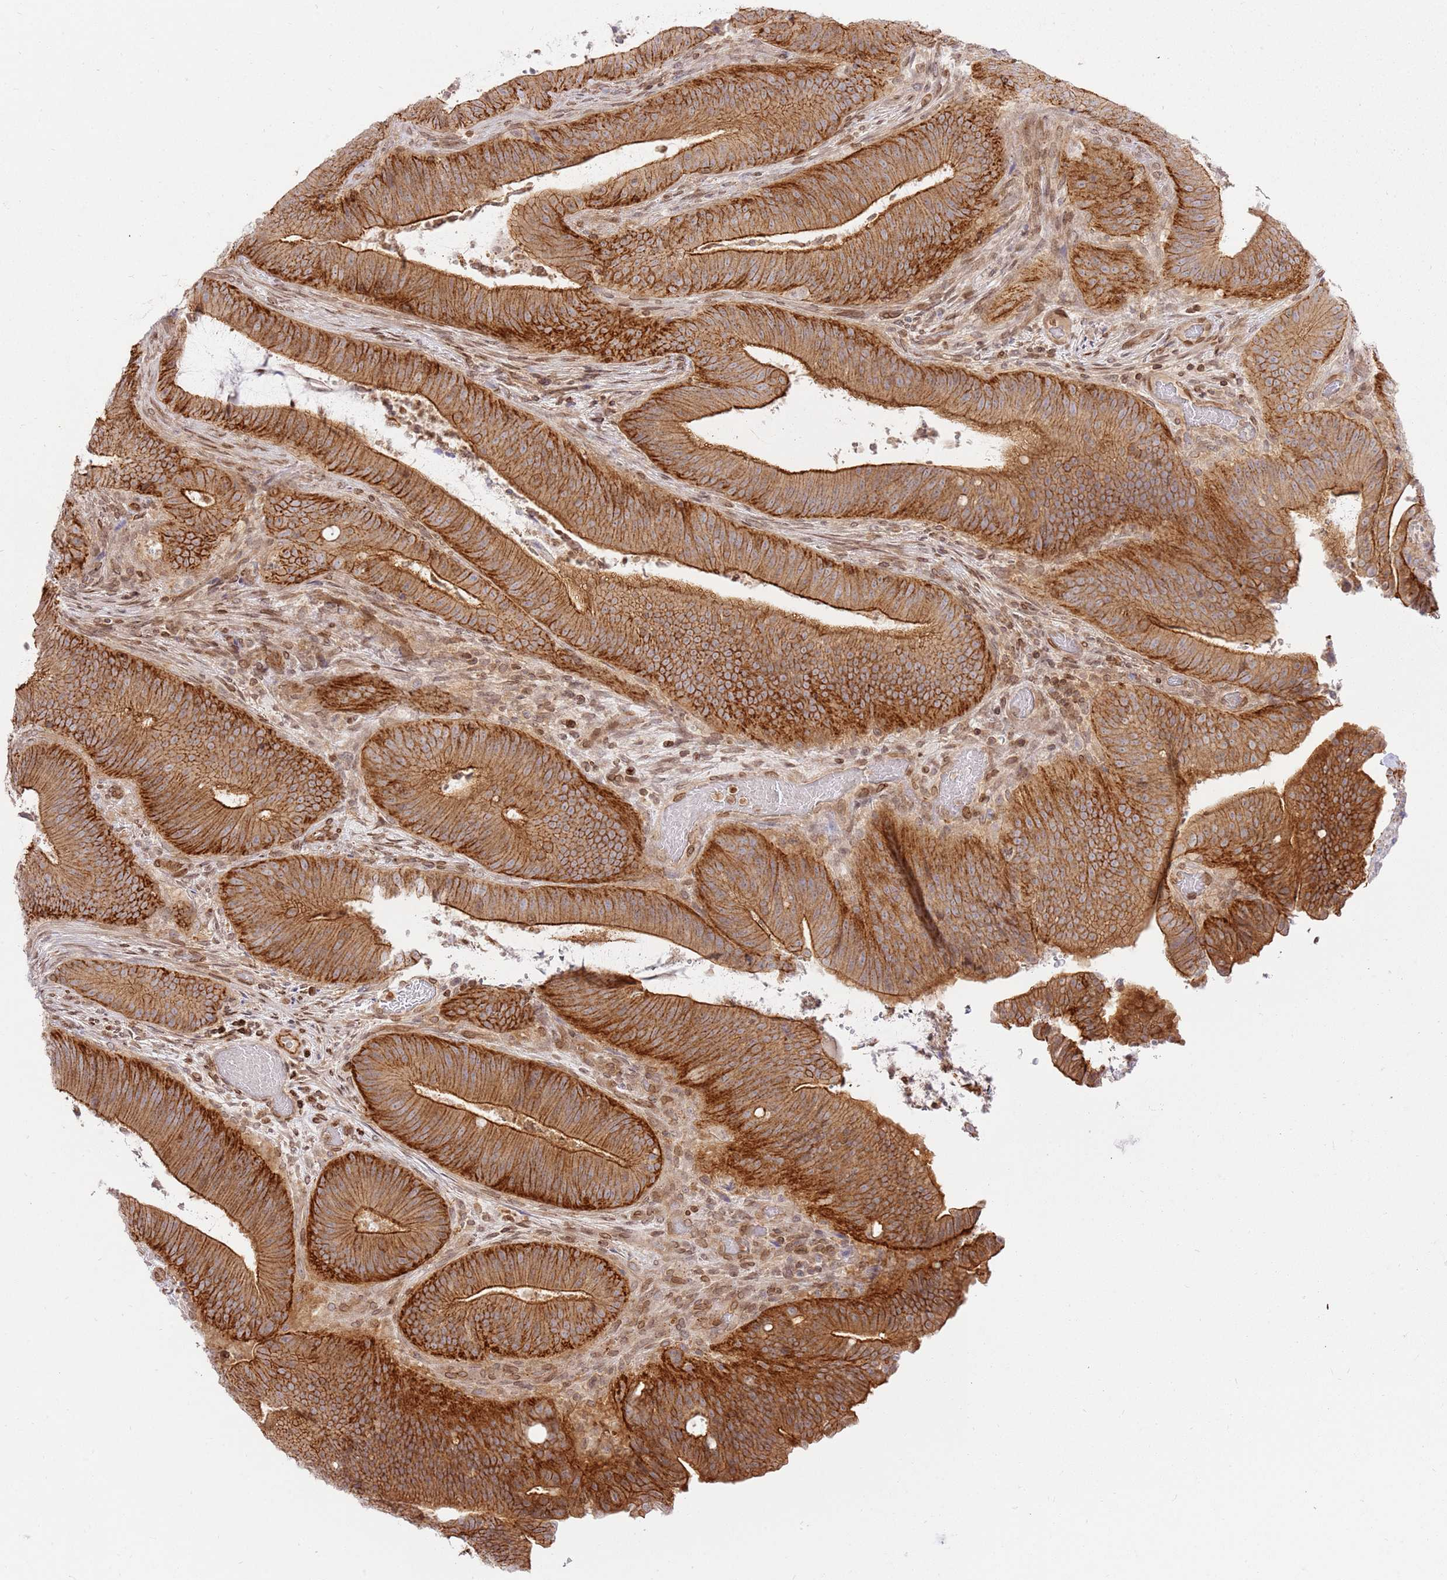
{"staining": {"intensity": "strong", "quantity": ">75%", "location": "cytoplasmic/membranous"}, "tissue": "colorectal cancer", "cell_type": "Tumor cells", "image_type": "cancer", "snomed": [{"axis": "morphology", "description": "Adenocarcinoma, NOS"}, {"axis": "topography", "description": "Colon"}], "caption": "This histopathology image shows colorectal cancer (adenocarcinoma) stained with immunohistochemistry (IHC) to label a protein in brown. The cytoplasmic/membranous of tumor cells show strong positivity for the protein. Nuclei are counter-stained blue.", "gene": "TRIM37", "patient": {"sex": "female", "age": 43}}